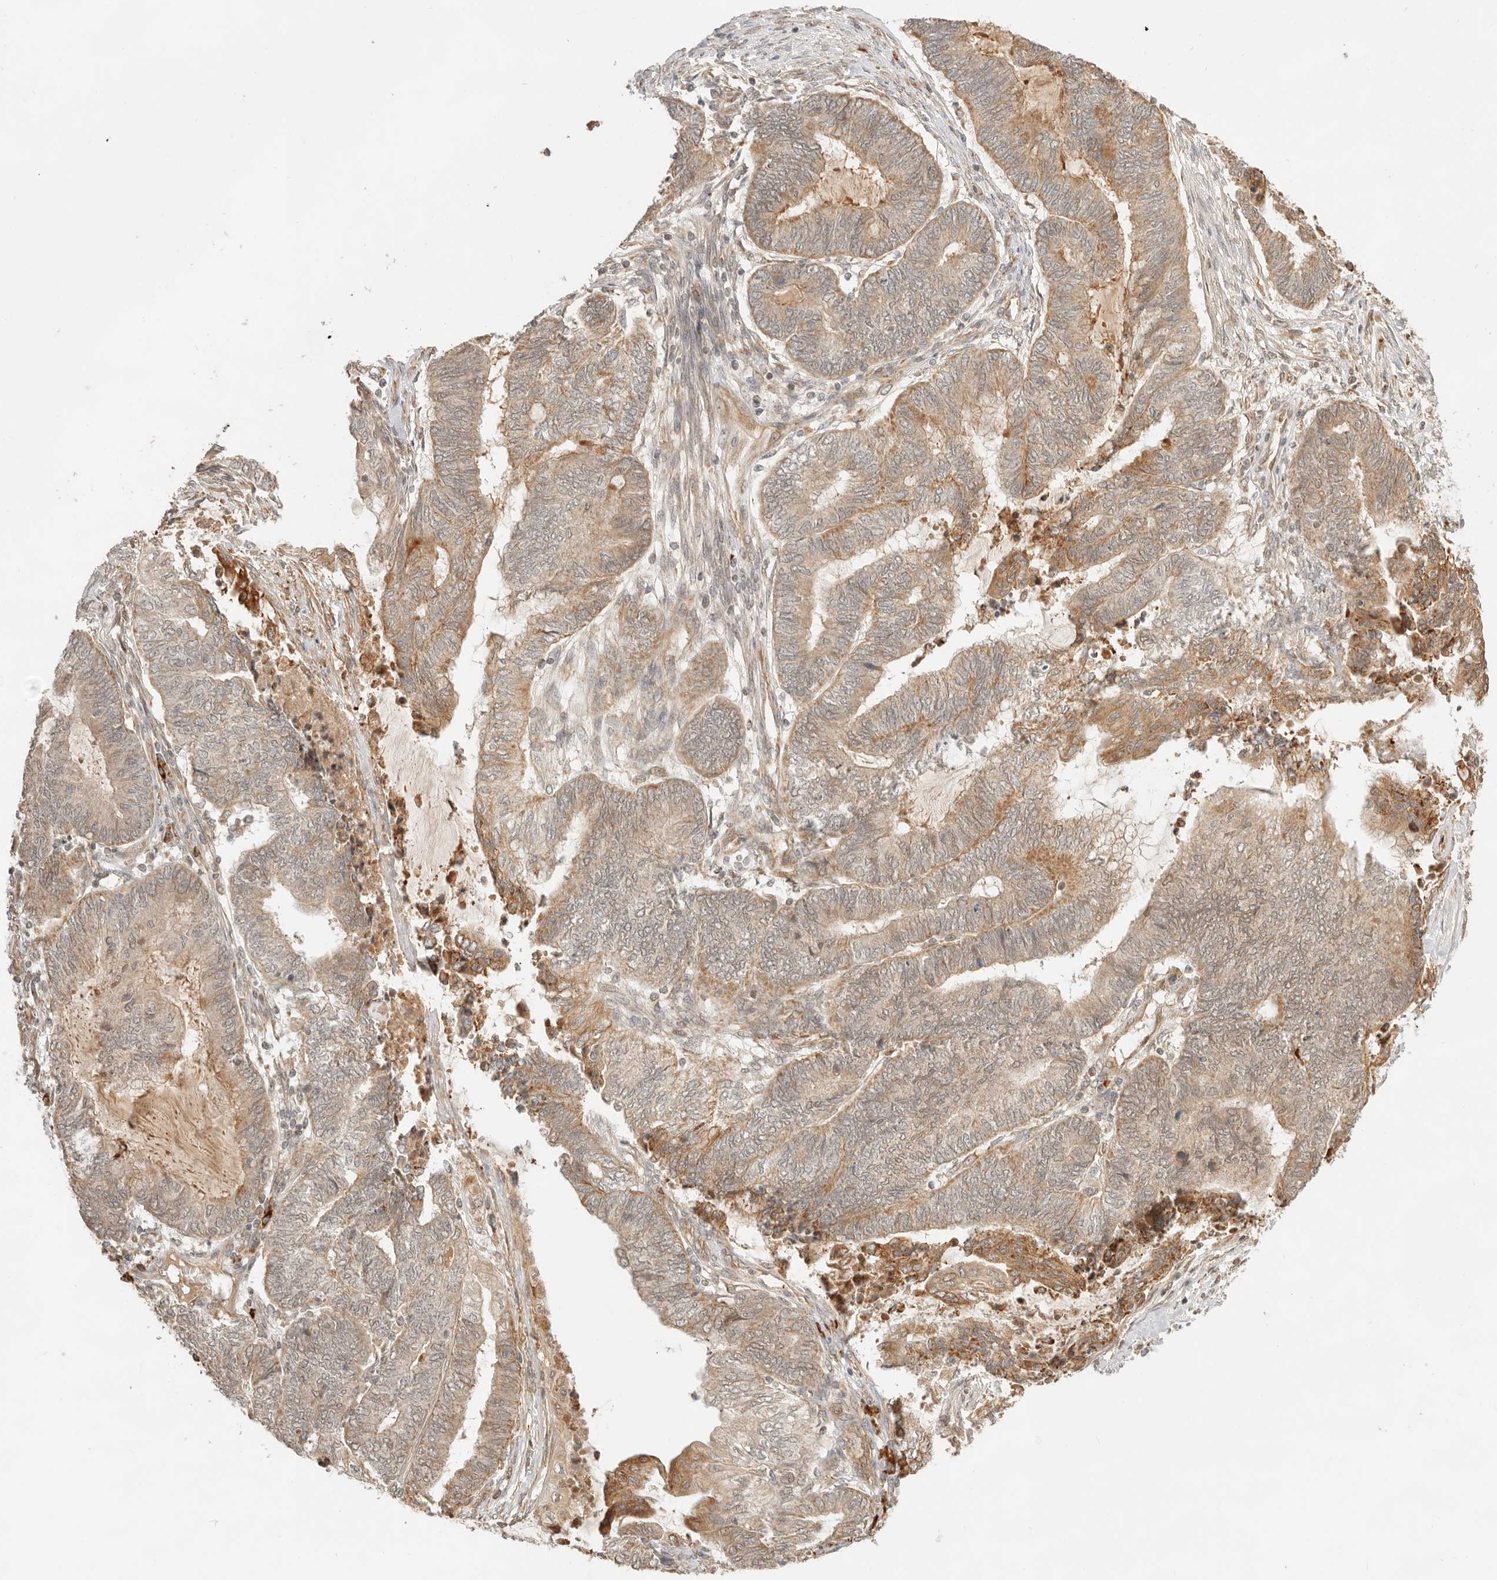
{"staining": {"intensity": "weak", "quantity": ">75%", "location": "cytoplasmic/membranous"}, "tissue": "endometrial cancer", "cell_type": "Tumor cells", "image_type": "cancer", "snomed": [{"axis": "morphology", "description": "Adenocarcinoma, NOS"}, {"axis": "topography", "description": "Uterus"}, {"axis": "topography", "description": "Endometrium"}], "caption": "This photomicrograph reveals immunohistochemistry (IHC) staining of adenocarcinoma (endometrial), with low weak cytoplasmic/membranous staining in approximately >75% of tumor cells.", "gene": "BAALC", "patient": {"sex": "female", "age": 70}}